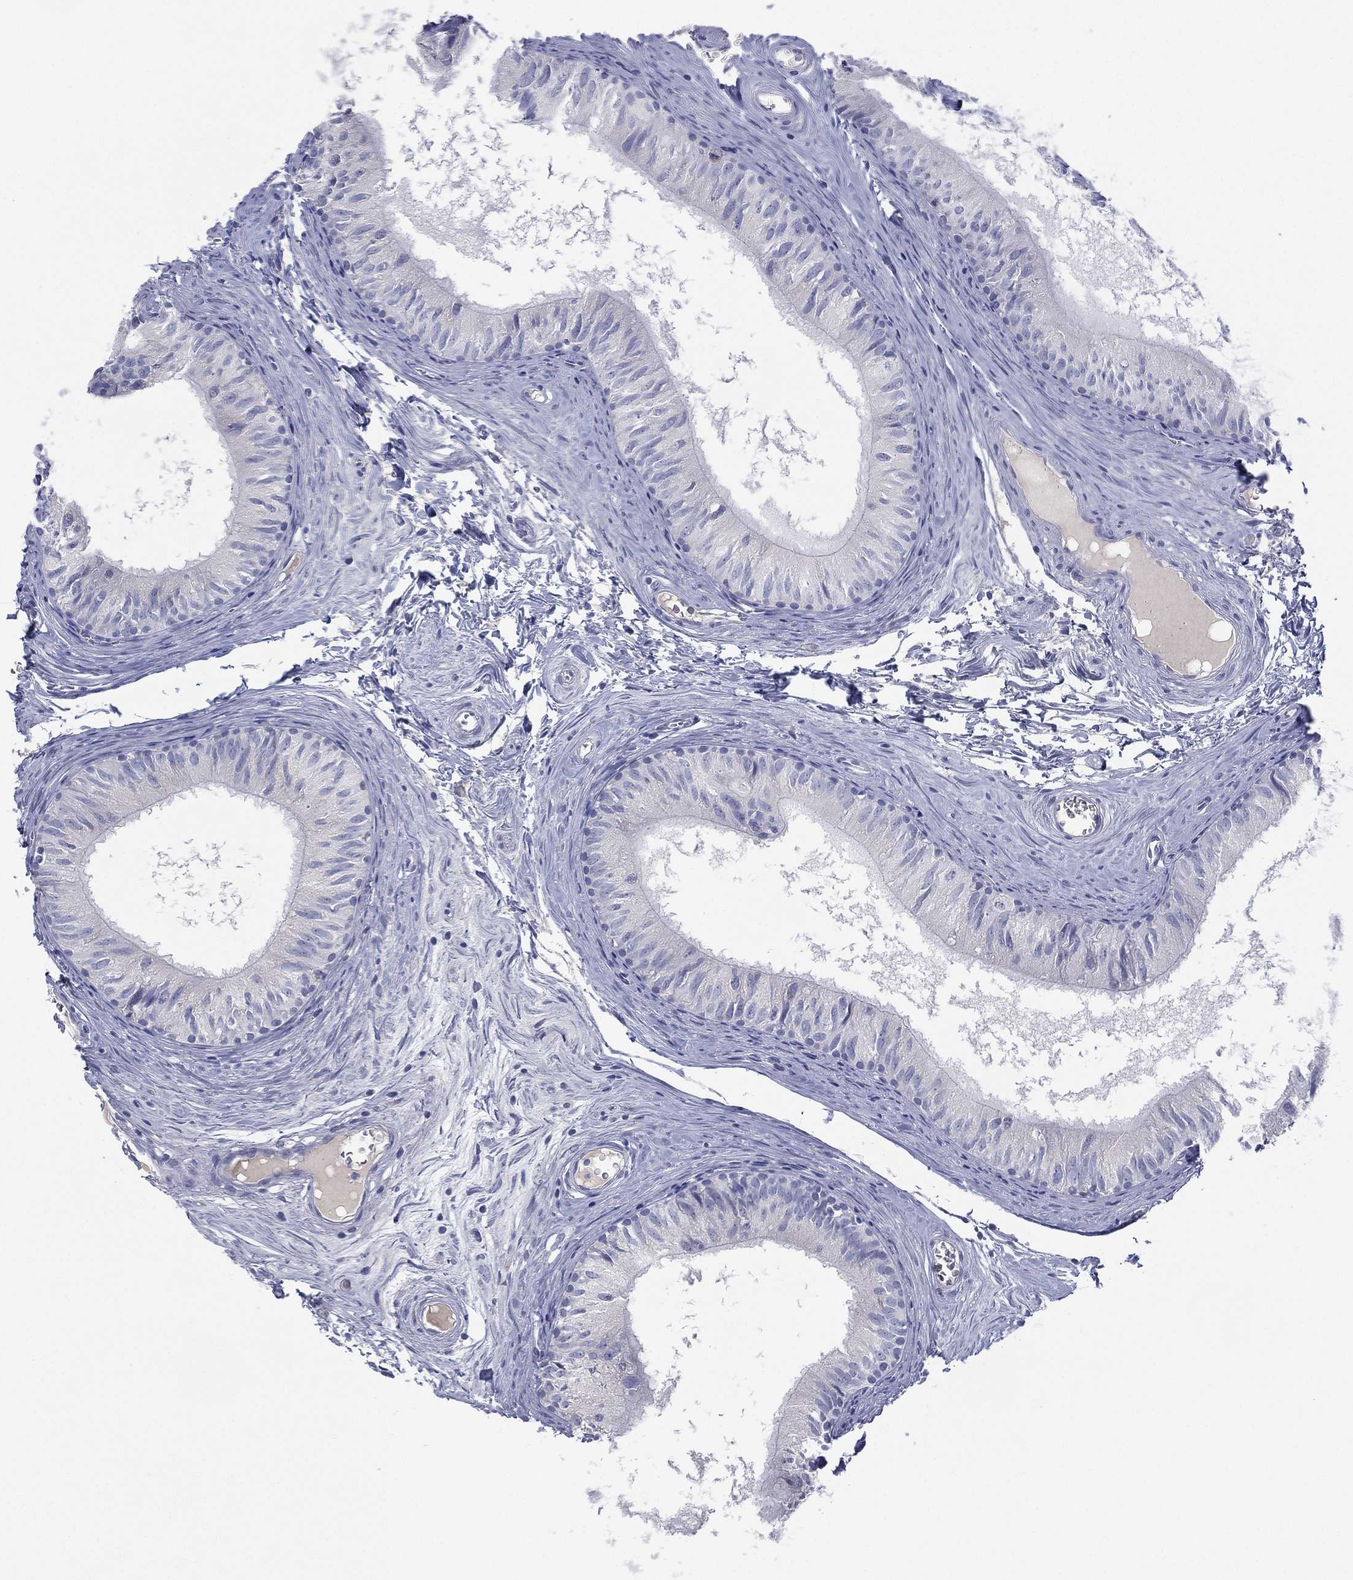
{"staining": {"intensity": "negative", "quantity": "none", "location": "none"}, "tissue": "epididymis", "cell_type": "Glandular cells", "image_type": "normal", "snomed": [{"axis": "morphology", "description": "Normal tissue, NOS"}, {"axis": "topography", "description": "Epididymis"}], "caption": "A high-resolution micrograph shows immunohistochemistry (IHC) staining of unremarkable epididymis, which shows no significant expression in glandular cells.", "gene": "CYP2D6", "patient": {"sex": "male", "age": 52}}